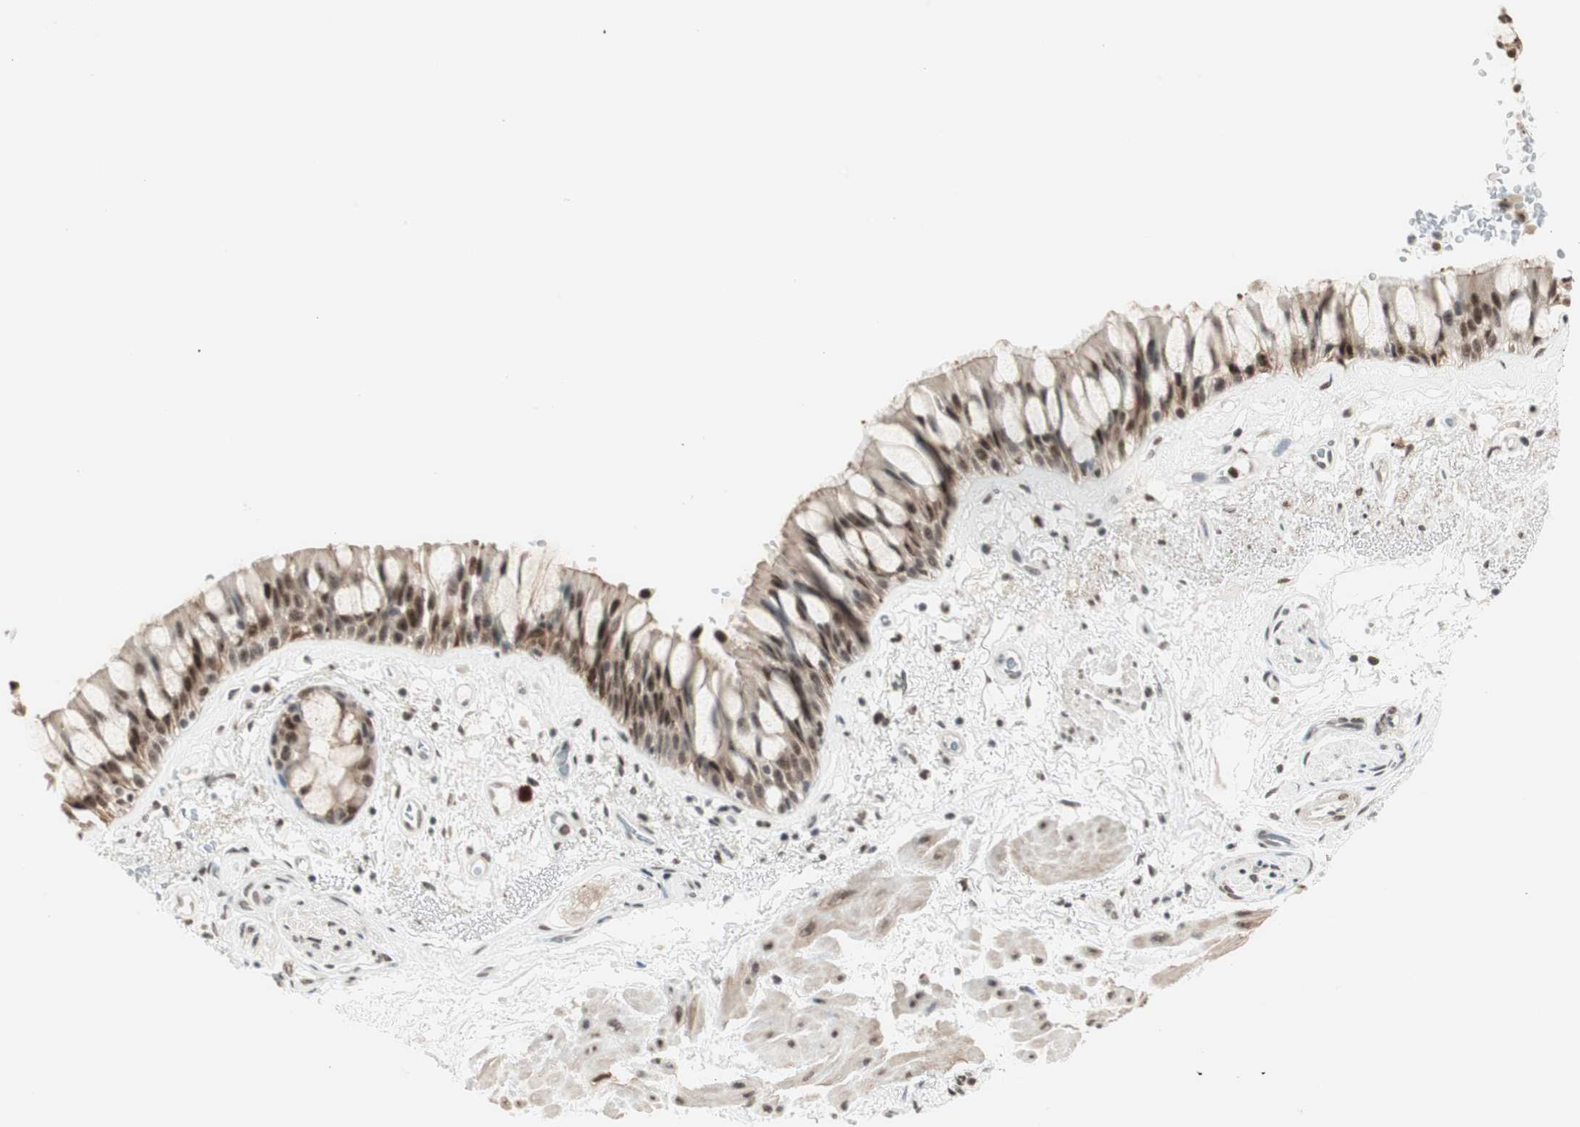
{"staining": {"intensity": "strong", "quantity": ">75%", "location": "cytoplasmic/membranous,nuclear"}, "tissue": "bronchus", "cell_type": "Respiratory epithelial cells", "image_type": "normal", "snomed": [{"axis": "morphology", "description": "Normal tissue, NOS"}, {"axis": "topography", "description": "Bronchus"}], "caption": "Immunohistochemistry histopathology image of normal bronchus stained for a protein (brown), which shows high levels of strong cytoplasmic/membranous,nuclear expression in approximately >75% of respiratory epithelial cells.", "gene": "SMARCE1", "patient": {"sex": "male", "age": 66}}